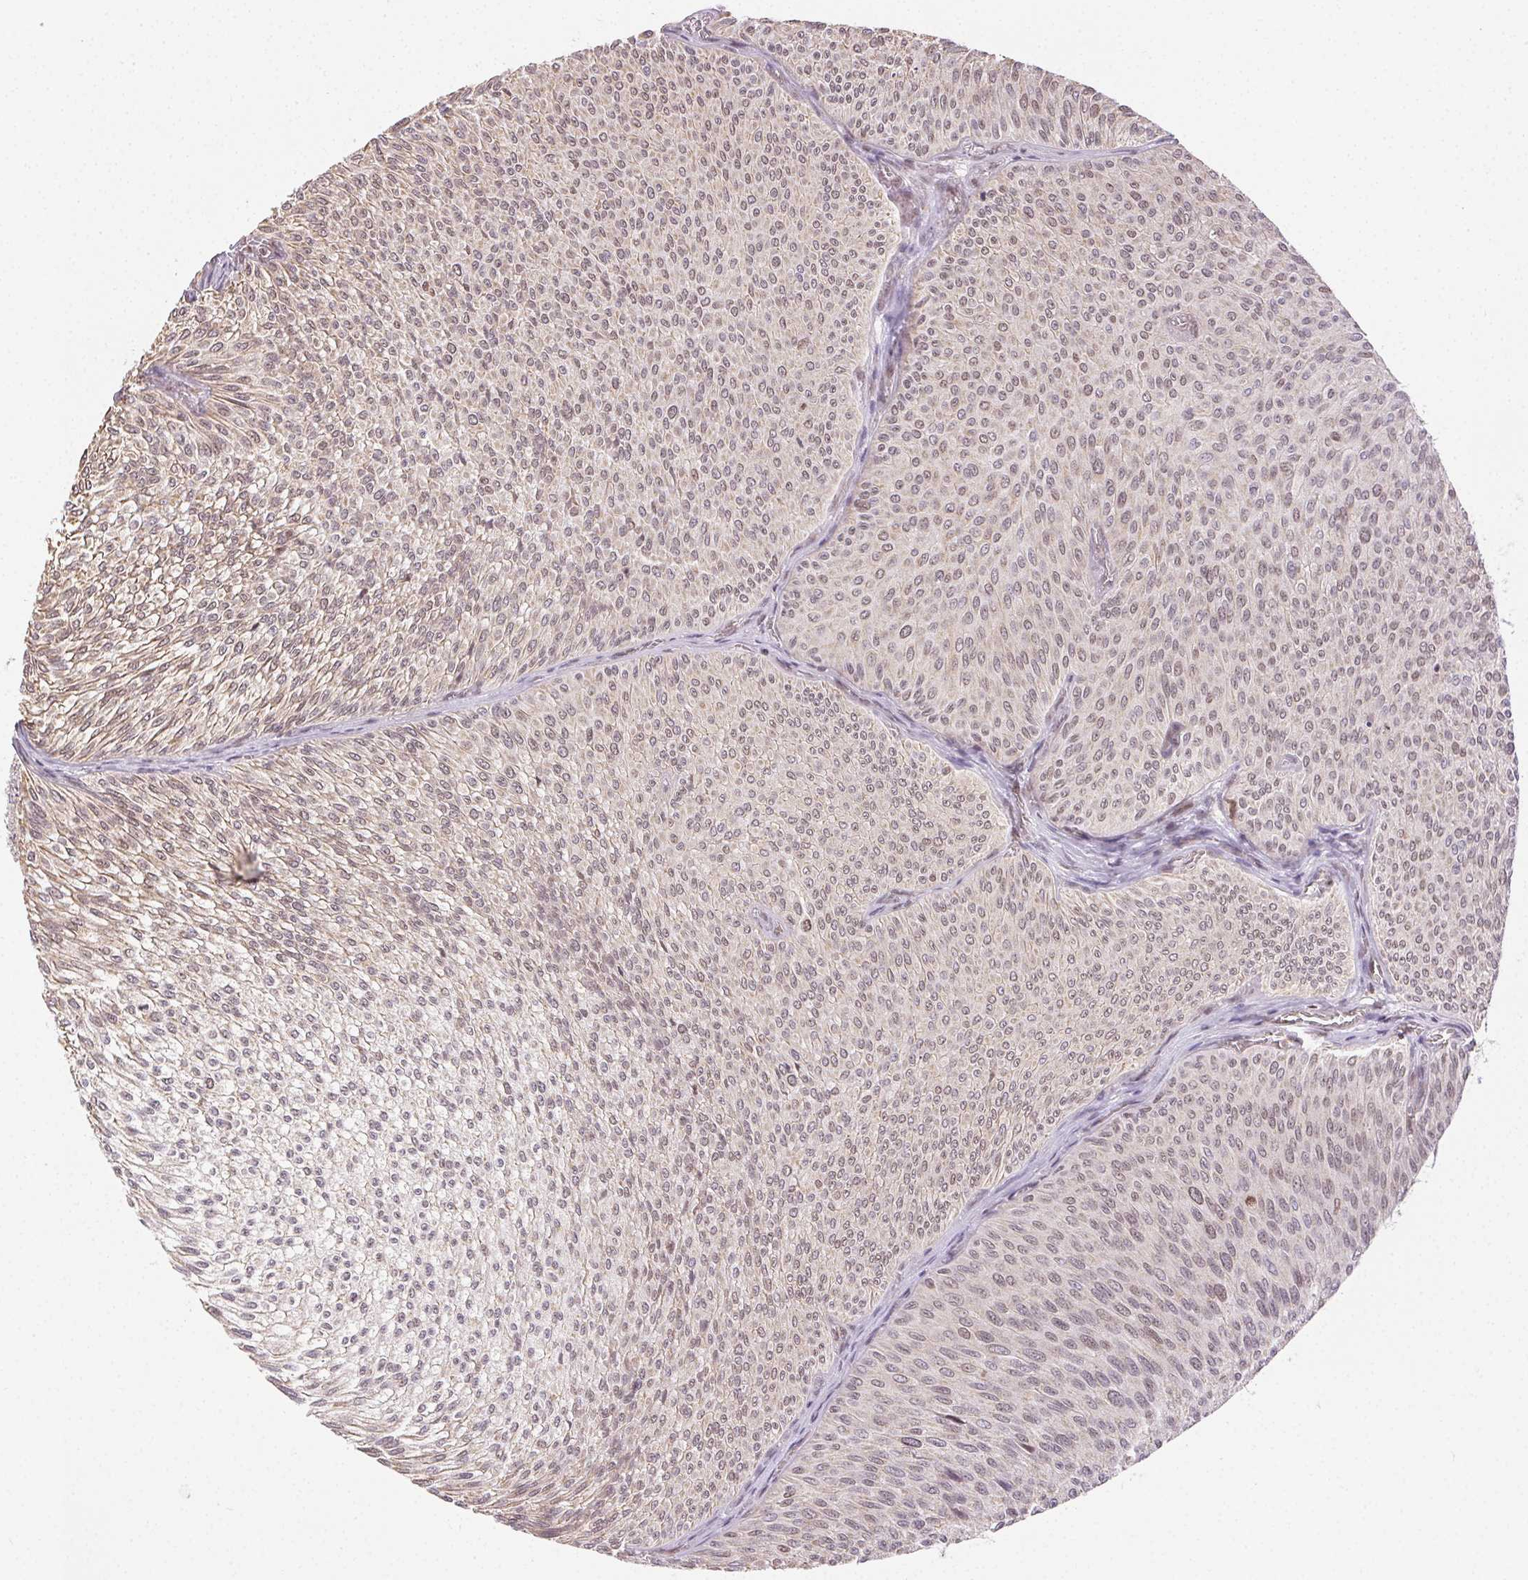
{"staining": {"intensity": "weak", "quantity": "25%-75%", "location": "nuclear"}, "tissue": "urothelial cancer", "cell_type": "Tumor cells", "image_type": "cancer", "snomed": [{"axis": "morphology", "description": "Urothelial carcinoma, Low grade"}, {"axis": "topography", "description": "Urinary bladder"}], "caption": "Low-grade urothelial carcinoma tissue demonstrates weak nuclear expression in about 25%-75% of tumor cells", "gene": "PIWIL4", "patient": {"sex": "male", "age": 91}}